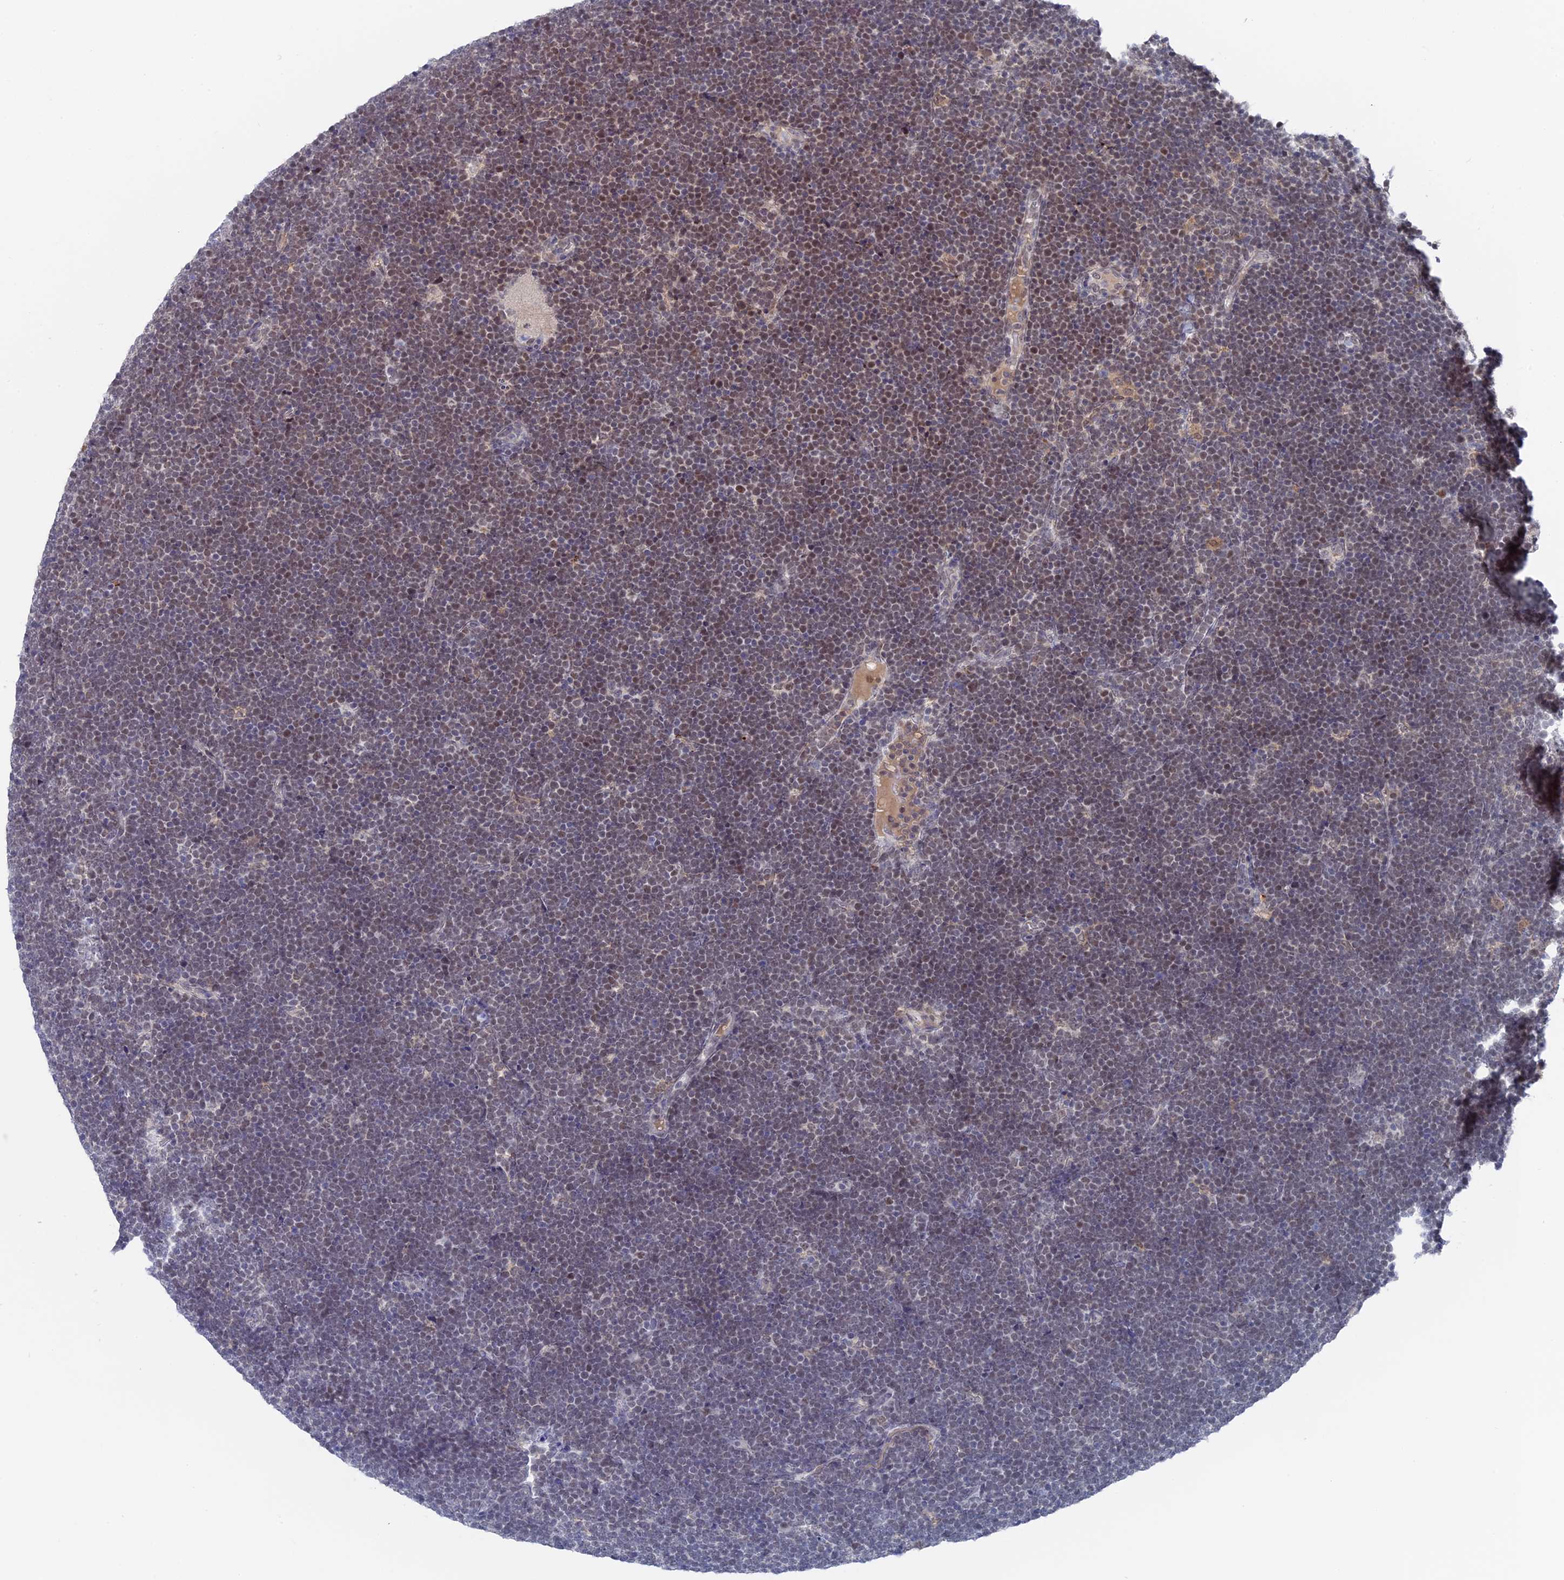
{"staining": {"intensity": "moderate", "quantity": "<25%", "location": "nuclear"}, "tissue": "lymphoma", "cell_type": "Tumor cells", "image_type": "cancer", "snomed": [{"axis": "morphology", "description": "Malignant lymphoma, non-Hodgkin's type, High grade"}, {"axis": "topography", "description": "Lymph node"}], "caption": "DAB immunohistochemical staining of human malignant lymphoma, non-Hodgkin's type (high-grade) displays moderate nuclear protein positivity in approximately <25% of tumor cells.", "gene": "BRD2", "patient": {"sex": "male", "age": 13}}